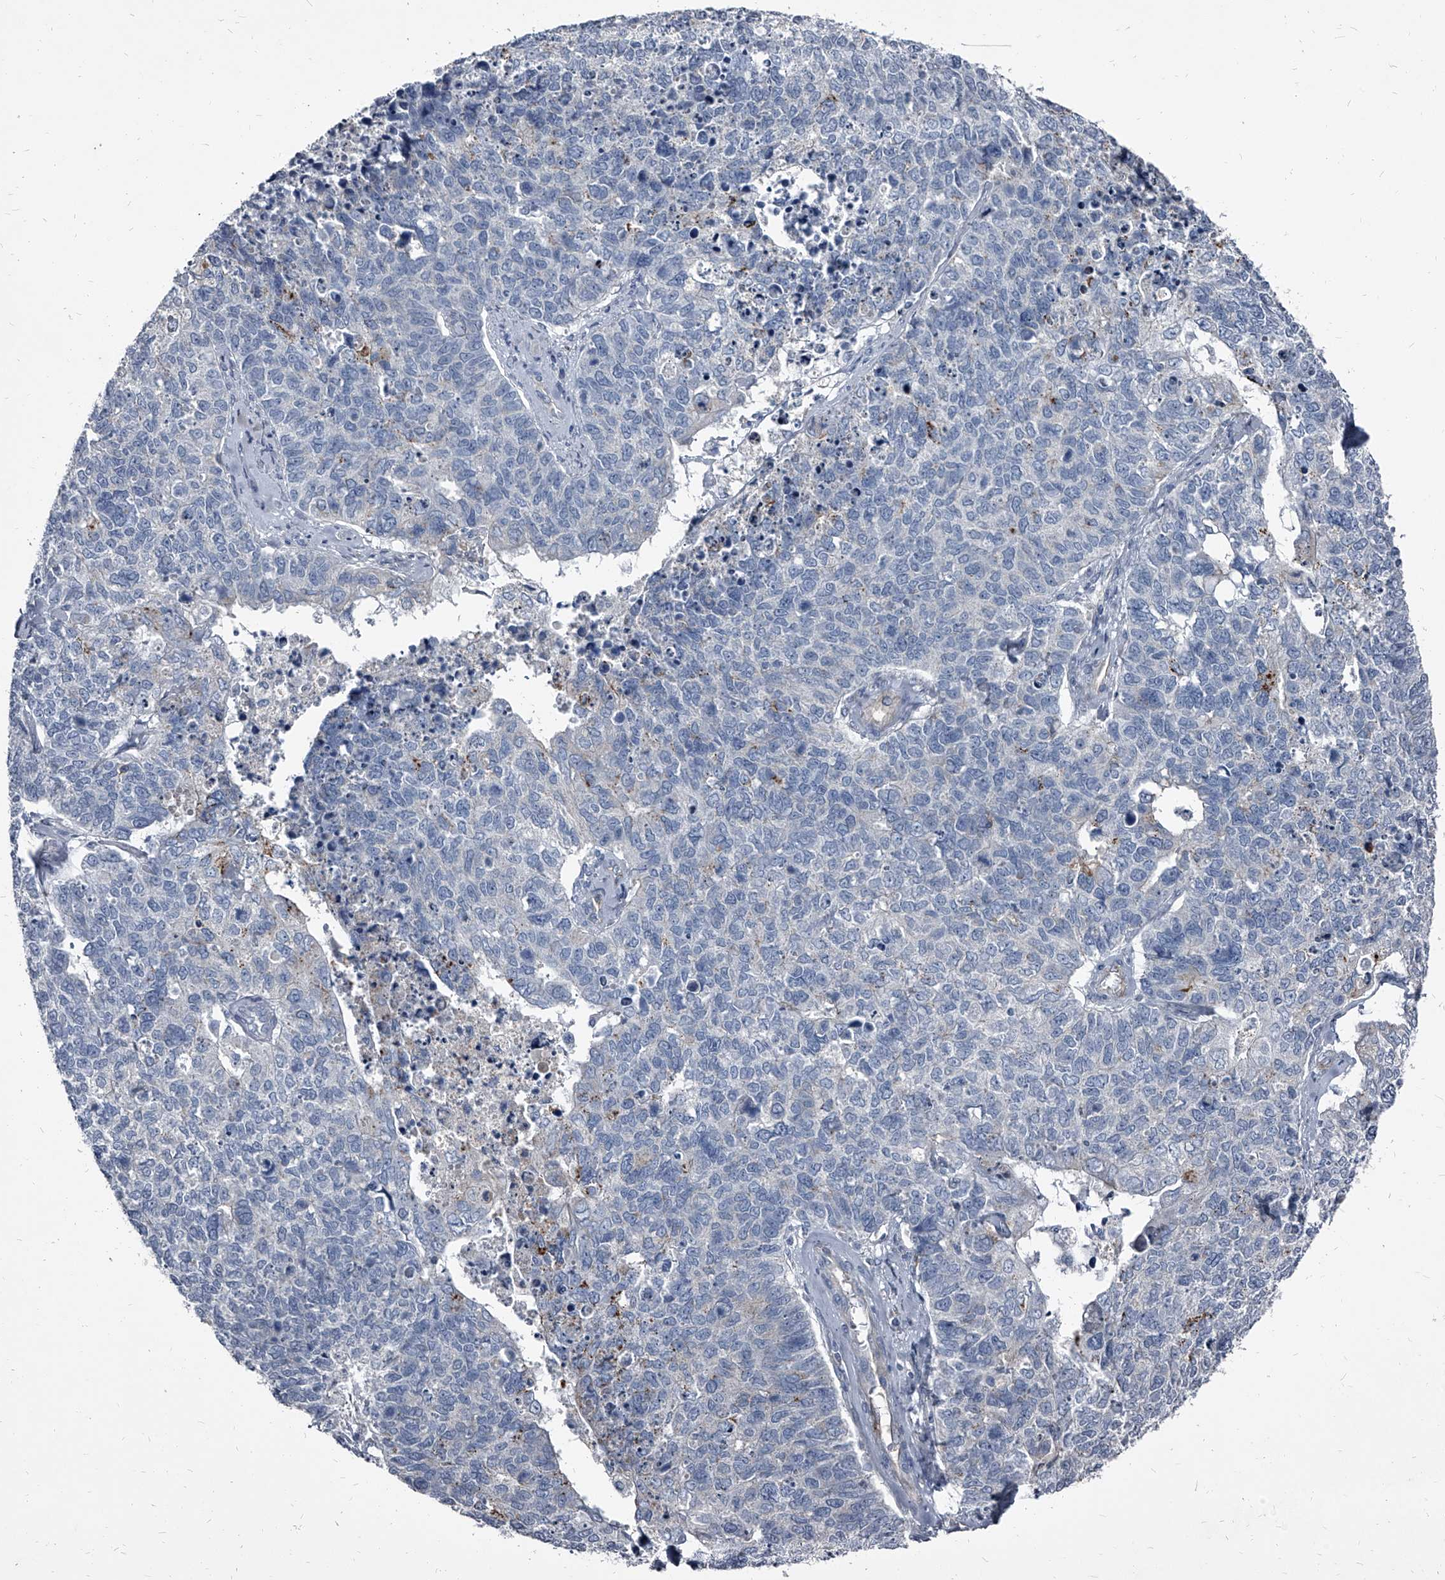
{"staining": {"intensity": "negative", "quantity": "none", "location": "none"}, "tissue": "cervical cancer", "cell_type": "Tumor cells", "image_type": "cancer", "snomed": [{"axis": "morphology", "description": "Squamous cell carcinoma, NOS"}, {"axis": "topography", "description": "Cervix"}], "caption": "The IHC micrograph has no significant expression in tumor cells of cervical cancer (squamous cell carcinoma) tissue.", "gene": "PGLYRP3", "patient": {"sex": "female", "age": 63}}